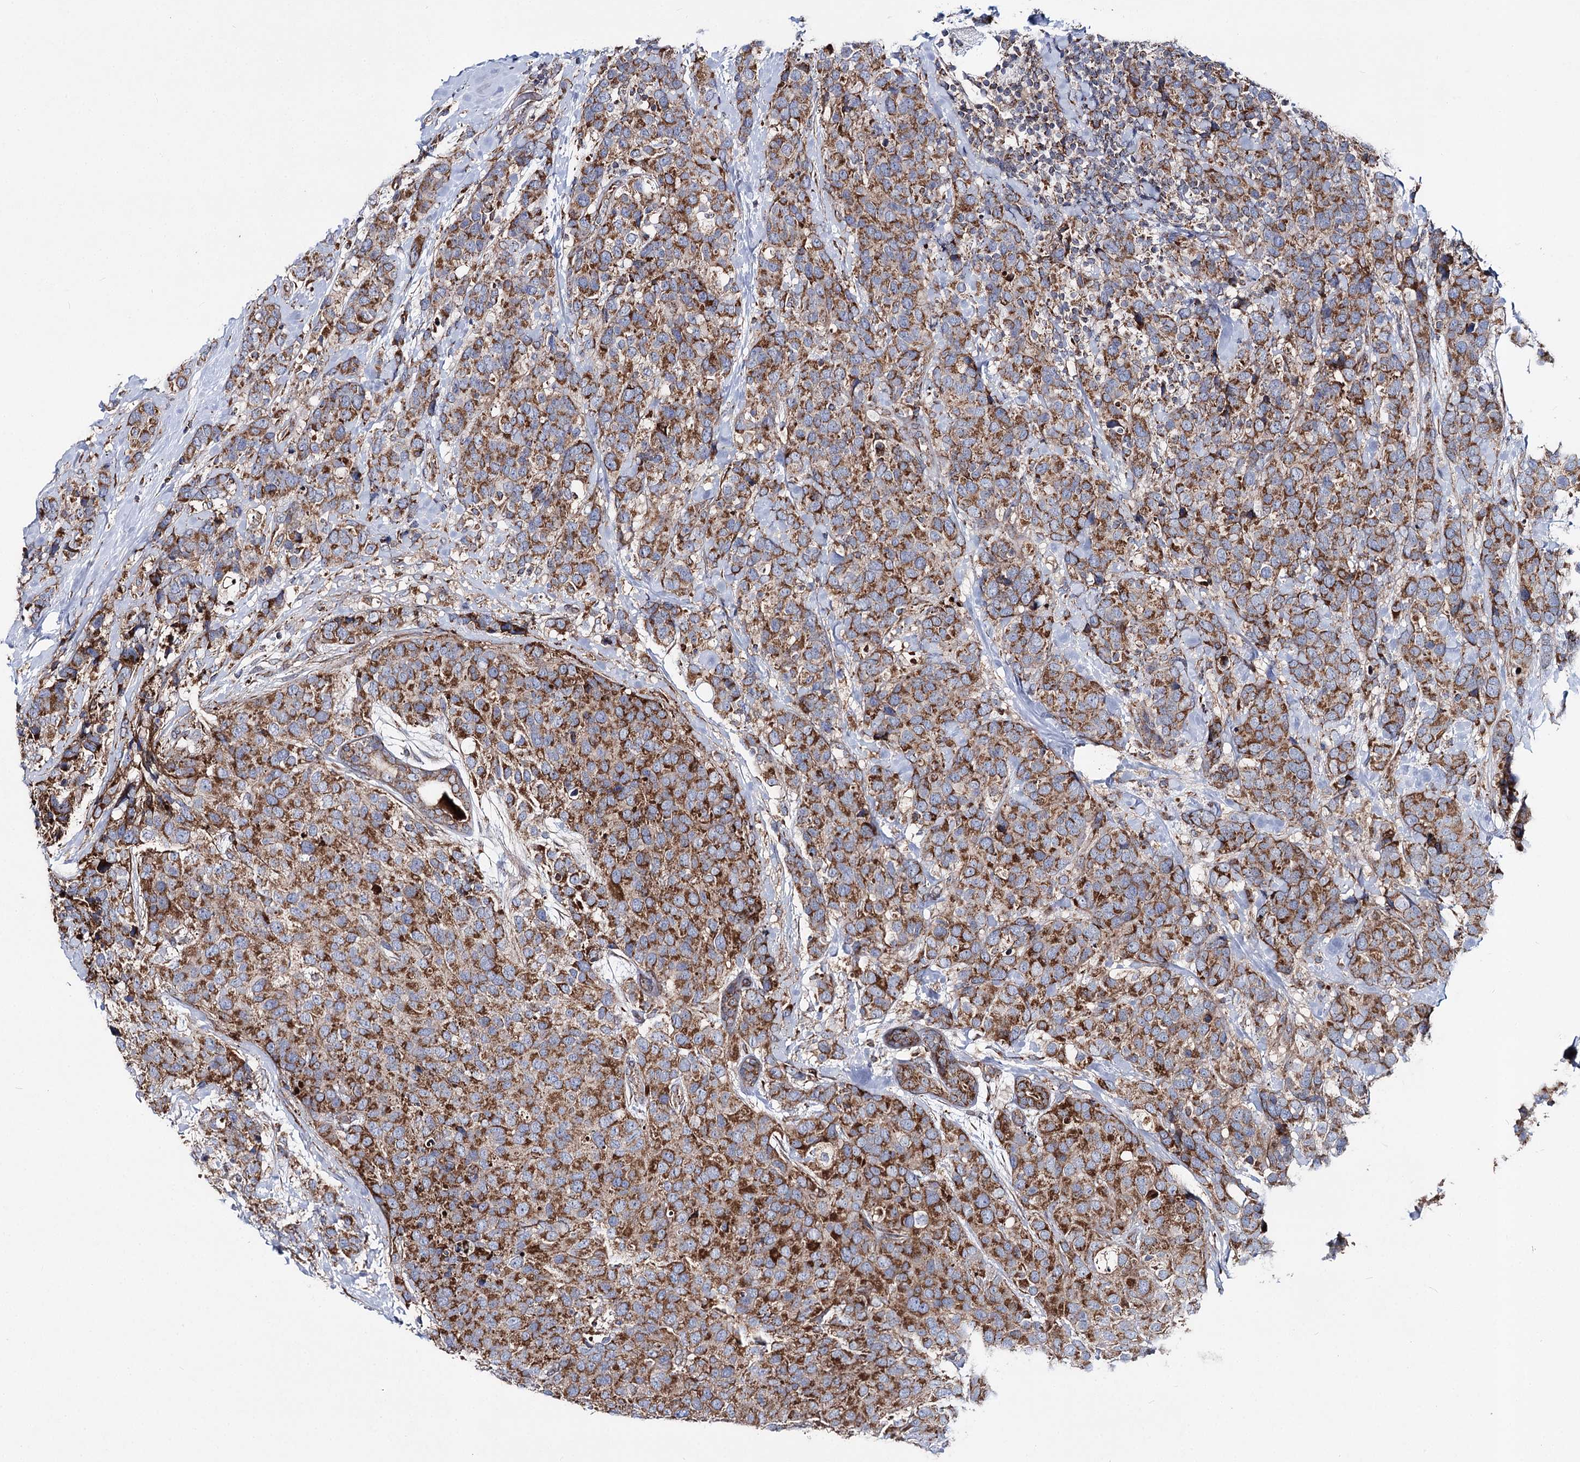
{"staining": {"intensity": "strong", "quantity": ">75%", "location": "cytoplasmic/membranous"}, "tissue": "breast cancer", "cell_type": "Tumor cells", "image_type": "cancer", "snomed": [{"axis": "morphology", "description": "Lobular carcinoma"}, {"axis": "topography", "description": "Breast"}], "caption": "DAB immunohistochemical staining of lobular carcinoma (breast) reveals strong cytoplasmic/membranous protein expression in approximately >75% of tumor cells.", "gene": "MSANTD2", "patient": {"sex": "female", "age": 59}}